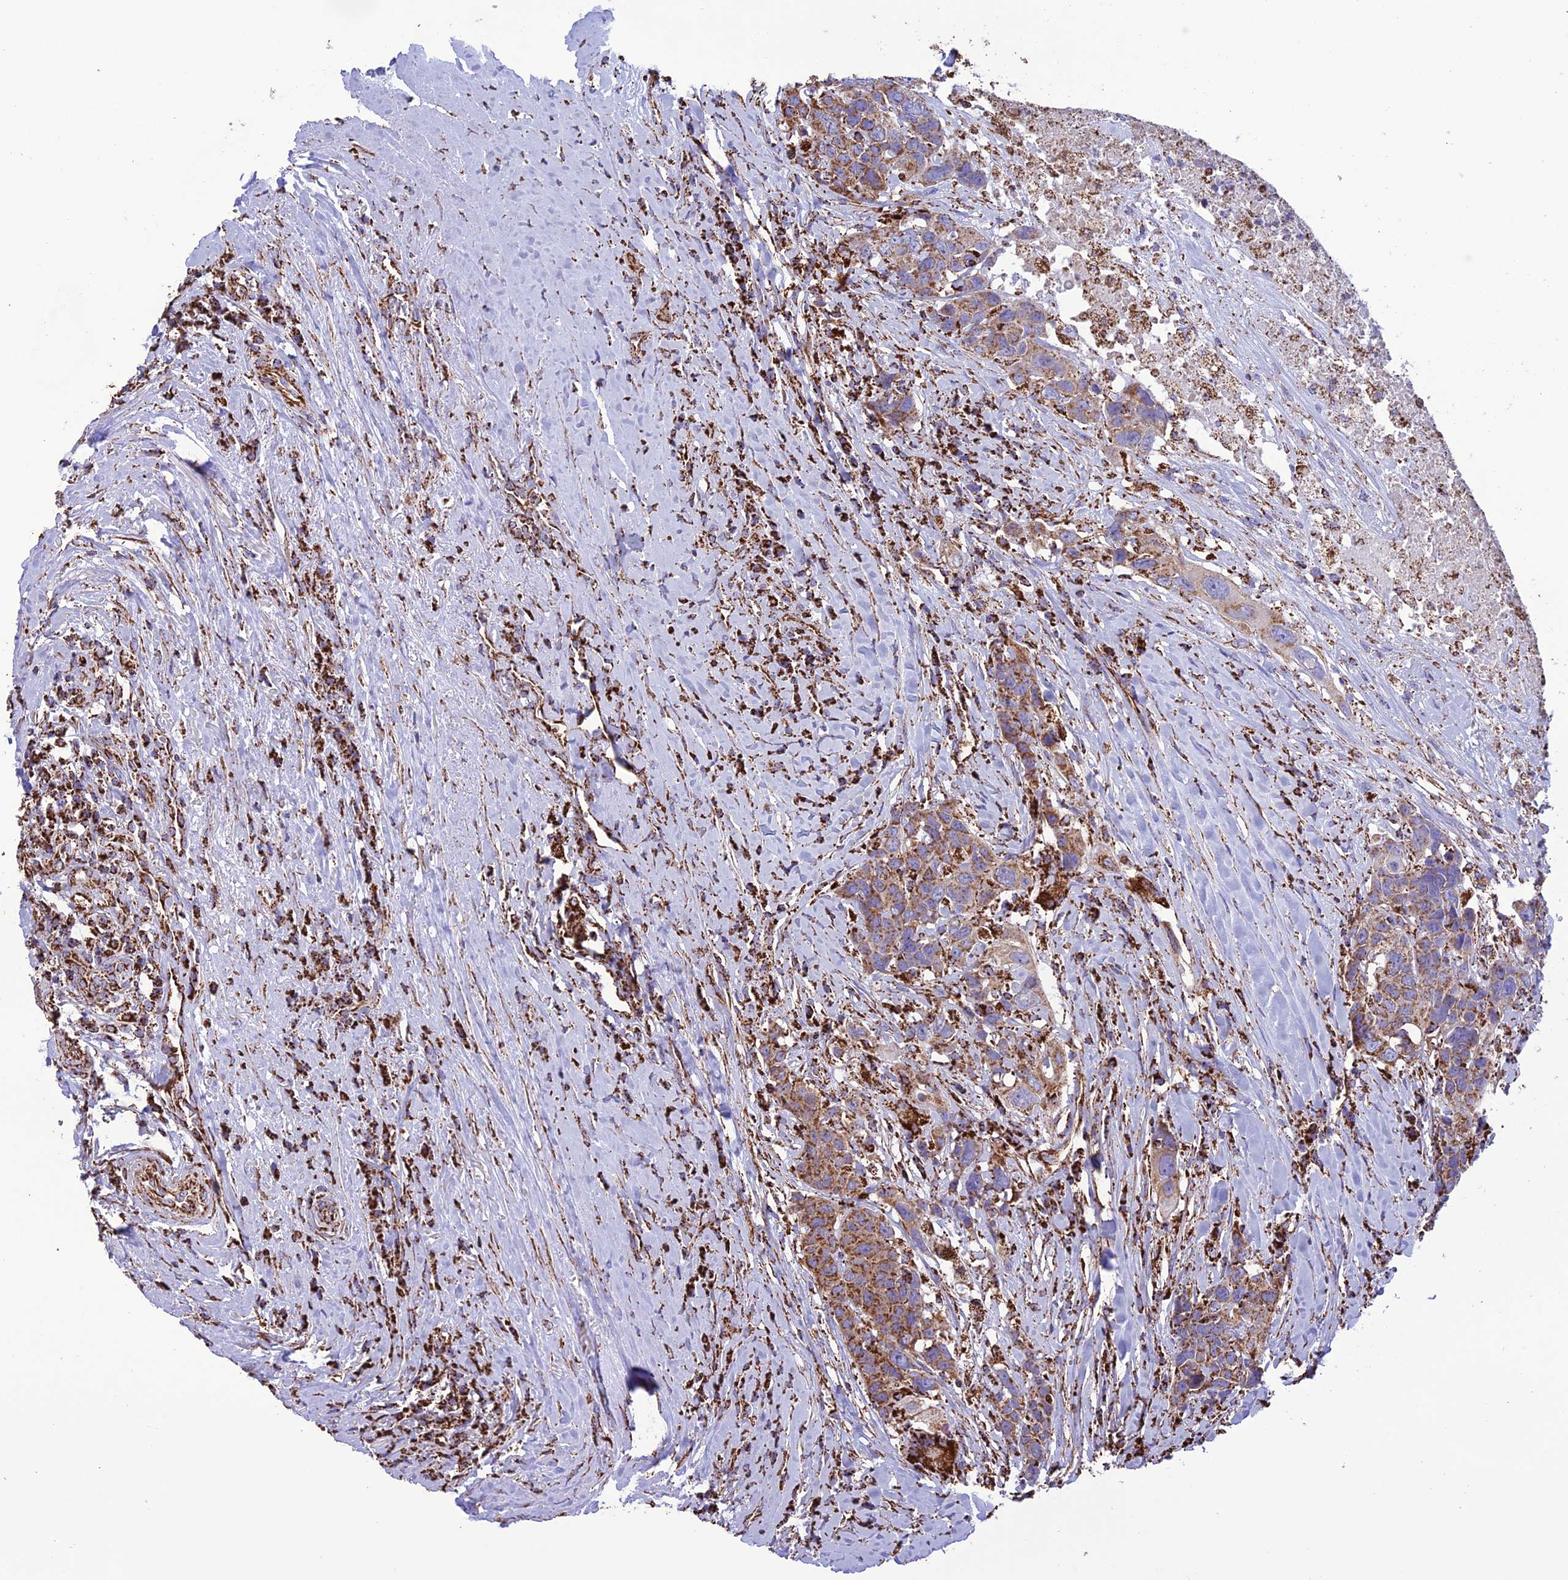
{"staining": {"intensity": "moderate", "quantity": ">75%", "location": "cytoplasmic/membranous"}, "tissue": "head and neck cancer", "cell_type": "Tumor cells", "image_type": "cancer", "snomed": [{"axis": "morphology", "description": "Squamous cell carcinoma, NOS"}, {"axis": "topography", "description": "Head-Neck"}], "caption": "Human head and neck cancer stained with a protein marker displays moderate staining in tumor cells.", "gene": "NDUFAF1", "patient": {"sex": "male", "age": 66}}